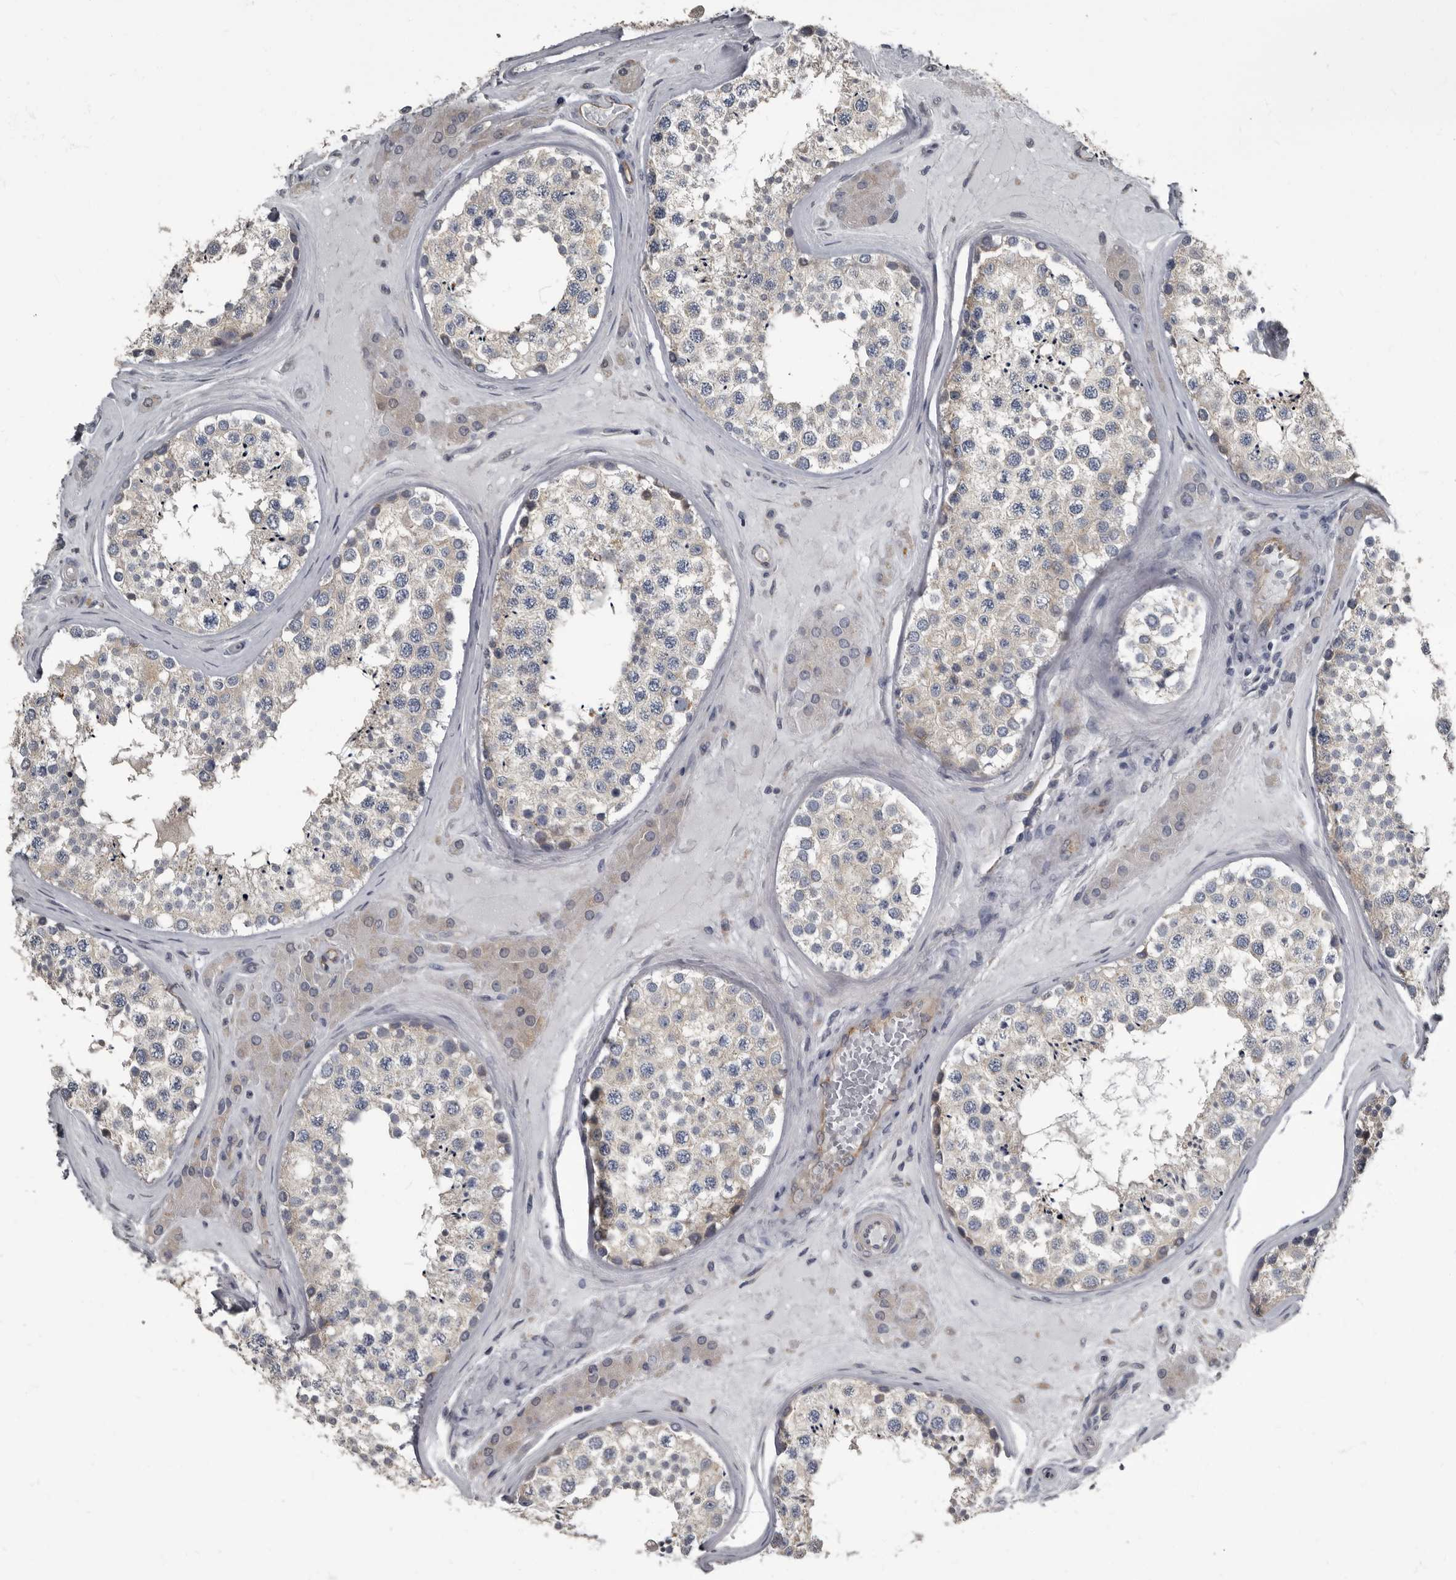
{"staining": {"intensity": "weak", "quantity": "25%-75%", "location": "cytoplasmic/membranous"}, "tissue": "testis", "cell_type": "Cells in seminiferous ducts", "image_type": "normal", "snomed": [{"axis": "morphology", "description": "Normal tissue, NOS"}, {"axis": "topography", "description": "Testis"}], "caption": "The image demonstrates immunohistochemical staining of benign testis. There is weak cytoplasmic/membranous positivity is identified in approximately 25%-75% of cells in seminiferous ducts.", "gene": "TPD52L1", "patient": {"sex": "male", "age": 46}}